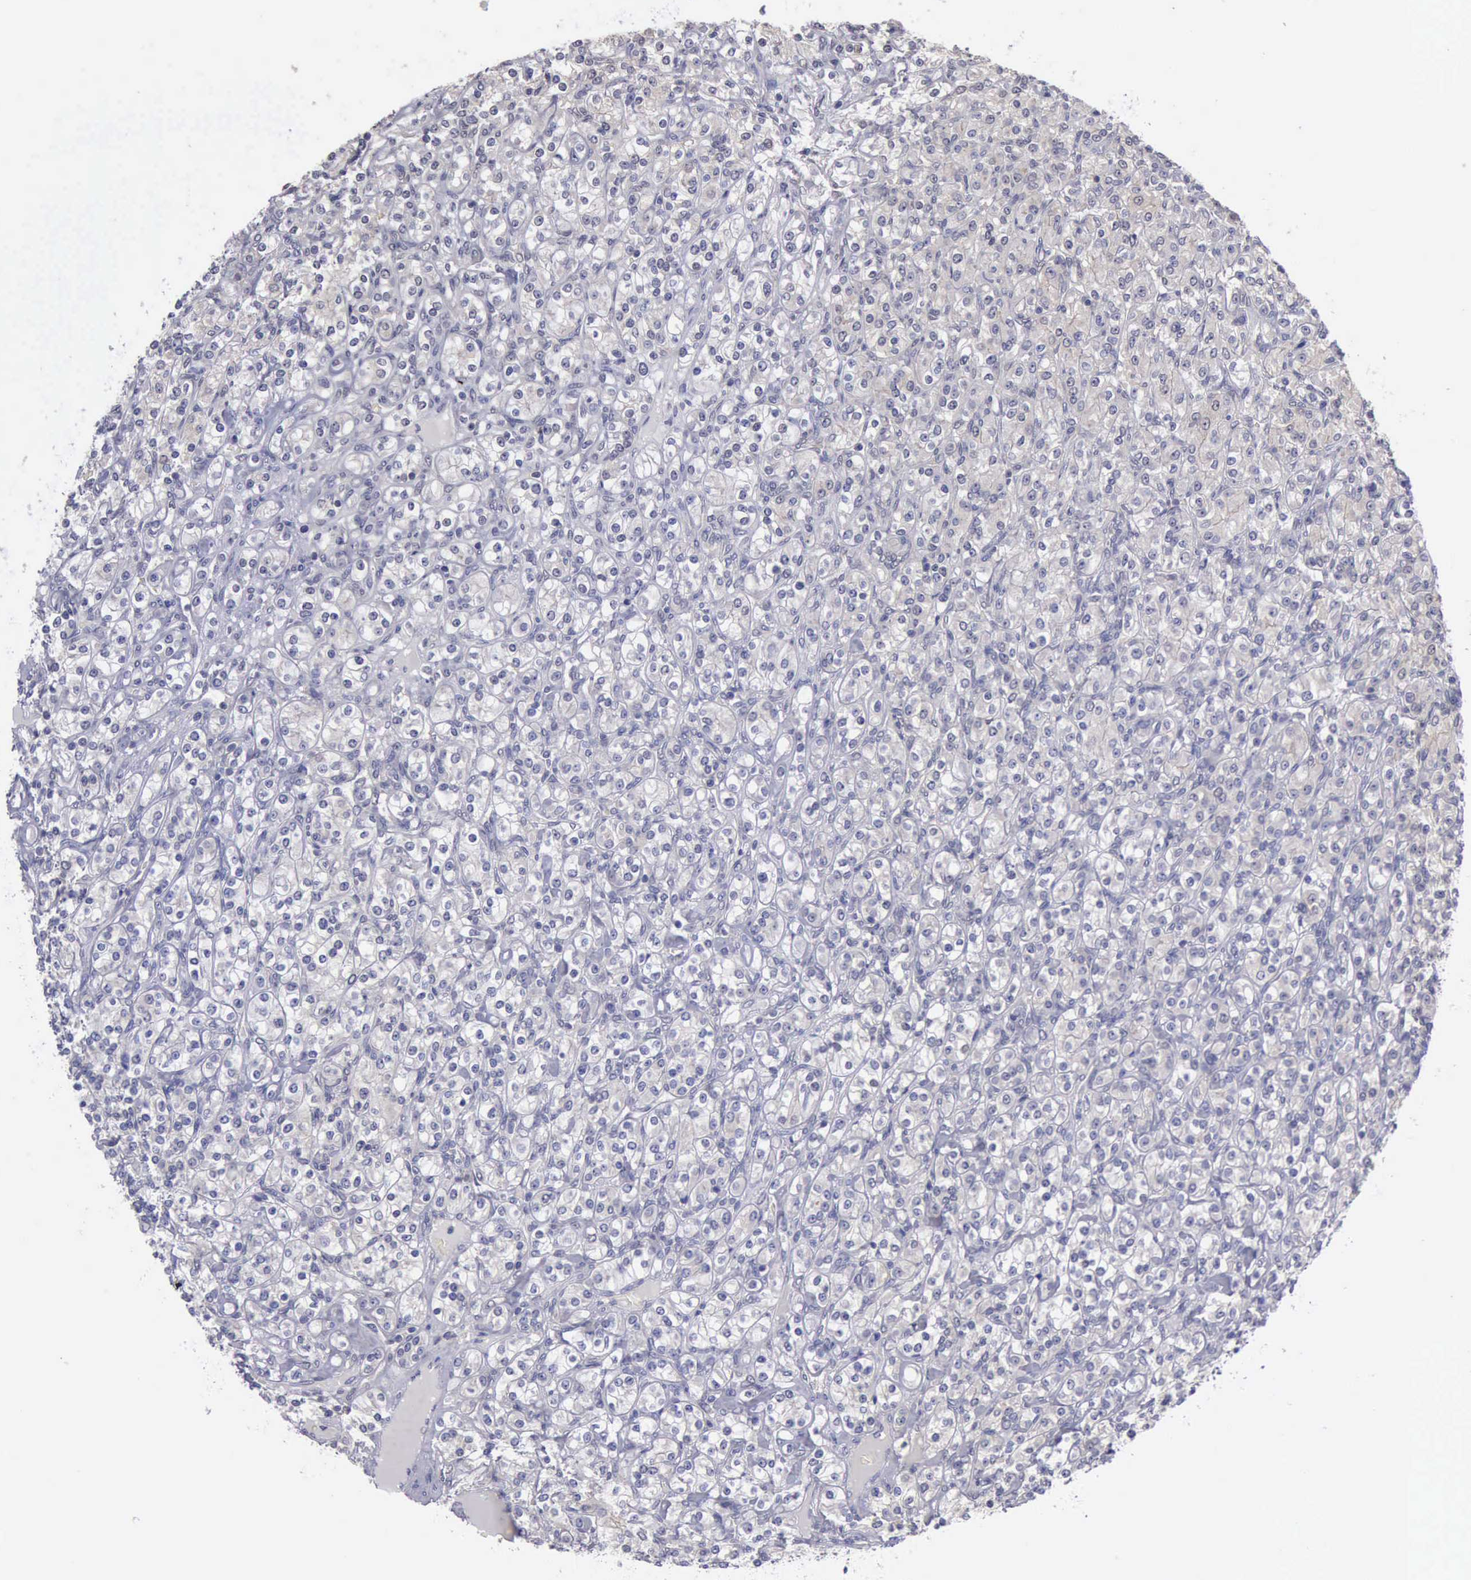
{"staining": {"intensity": "negative", "quantity": "none", "location": "none"}, "tissue": "renal cancer", "cell_type": "Tumor cells", "image_type": "cancer", "snomed": [{"axis": "morphology", "description": "Adenocarcinoma, NOS"}, {"axis": "topography", "description": "Kidney"}], "caption": "Renal adenocarcinoma stained for a protein using IHC shows no expression tumor cells.", "gene": "PHKA1", "patient": {"sex": "male", "age": 77}}